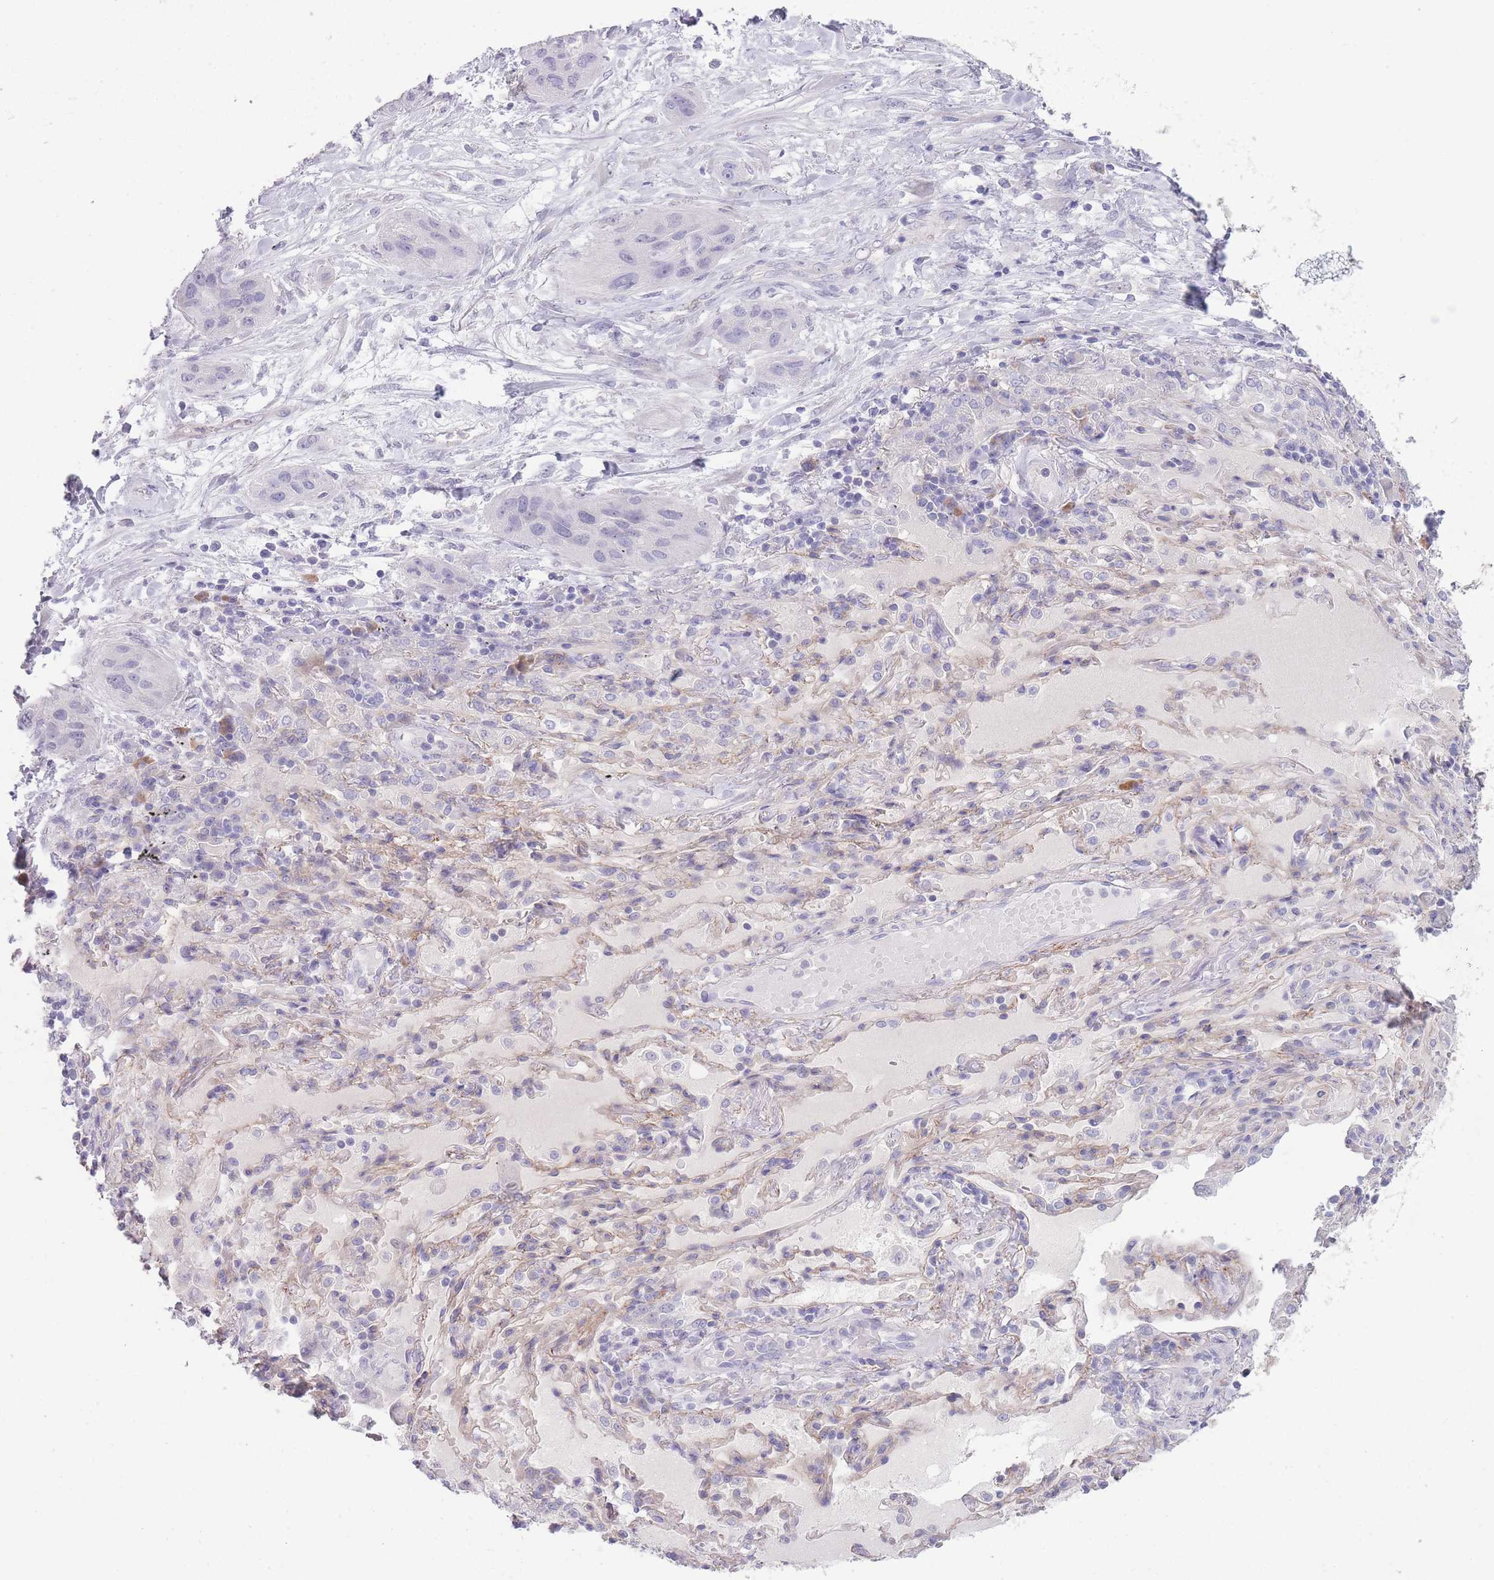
{"staining": {"intensity": "negative", "quantity": "none", "location": "none"}, "tissue": "lung cancer", "cell_type": "Tumor cells", "image_type": "cancer", "snomed": [{"axis": "morphology", "description": "Squamous cell carcinoma, NOS"}, {"axis": "topography", "description": "Lung"}], "caption": "Immunohistochemical staining of squamous cell carcinoma (lung) displays no significant positivity in tumor cells.", "gene": "DCANP1", "patient": {"sex": "female", "age": 70}}